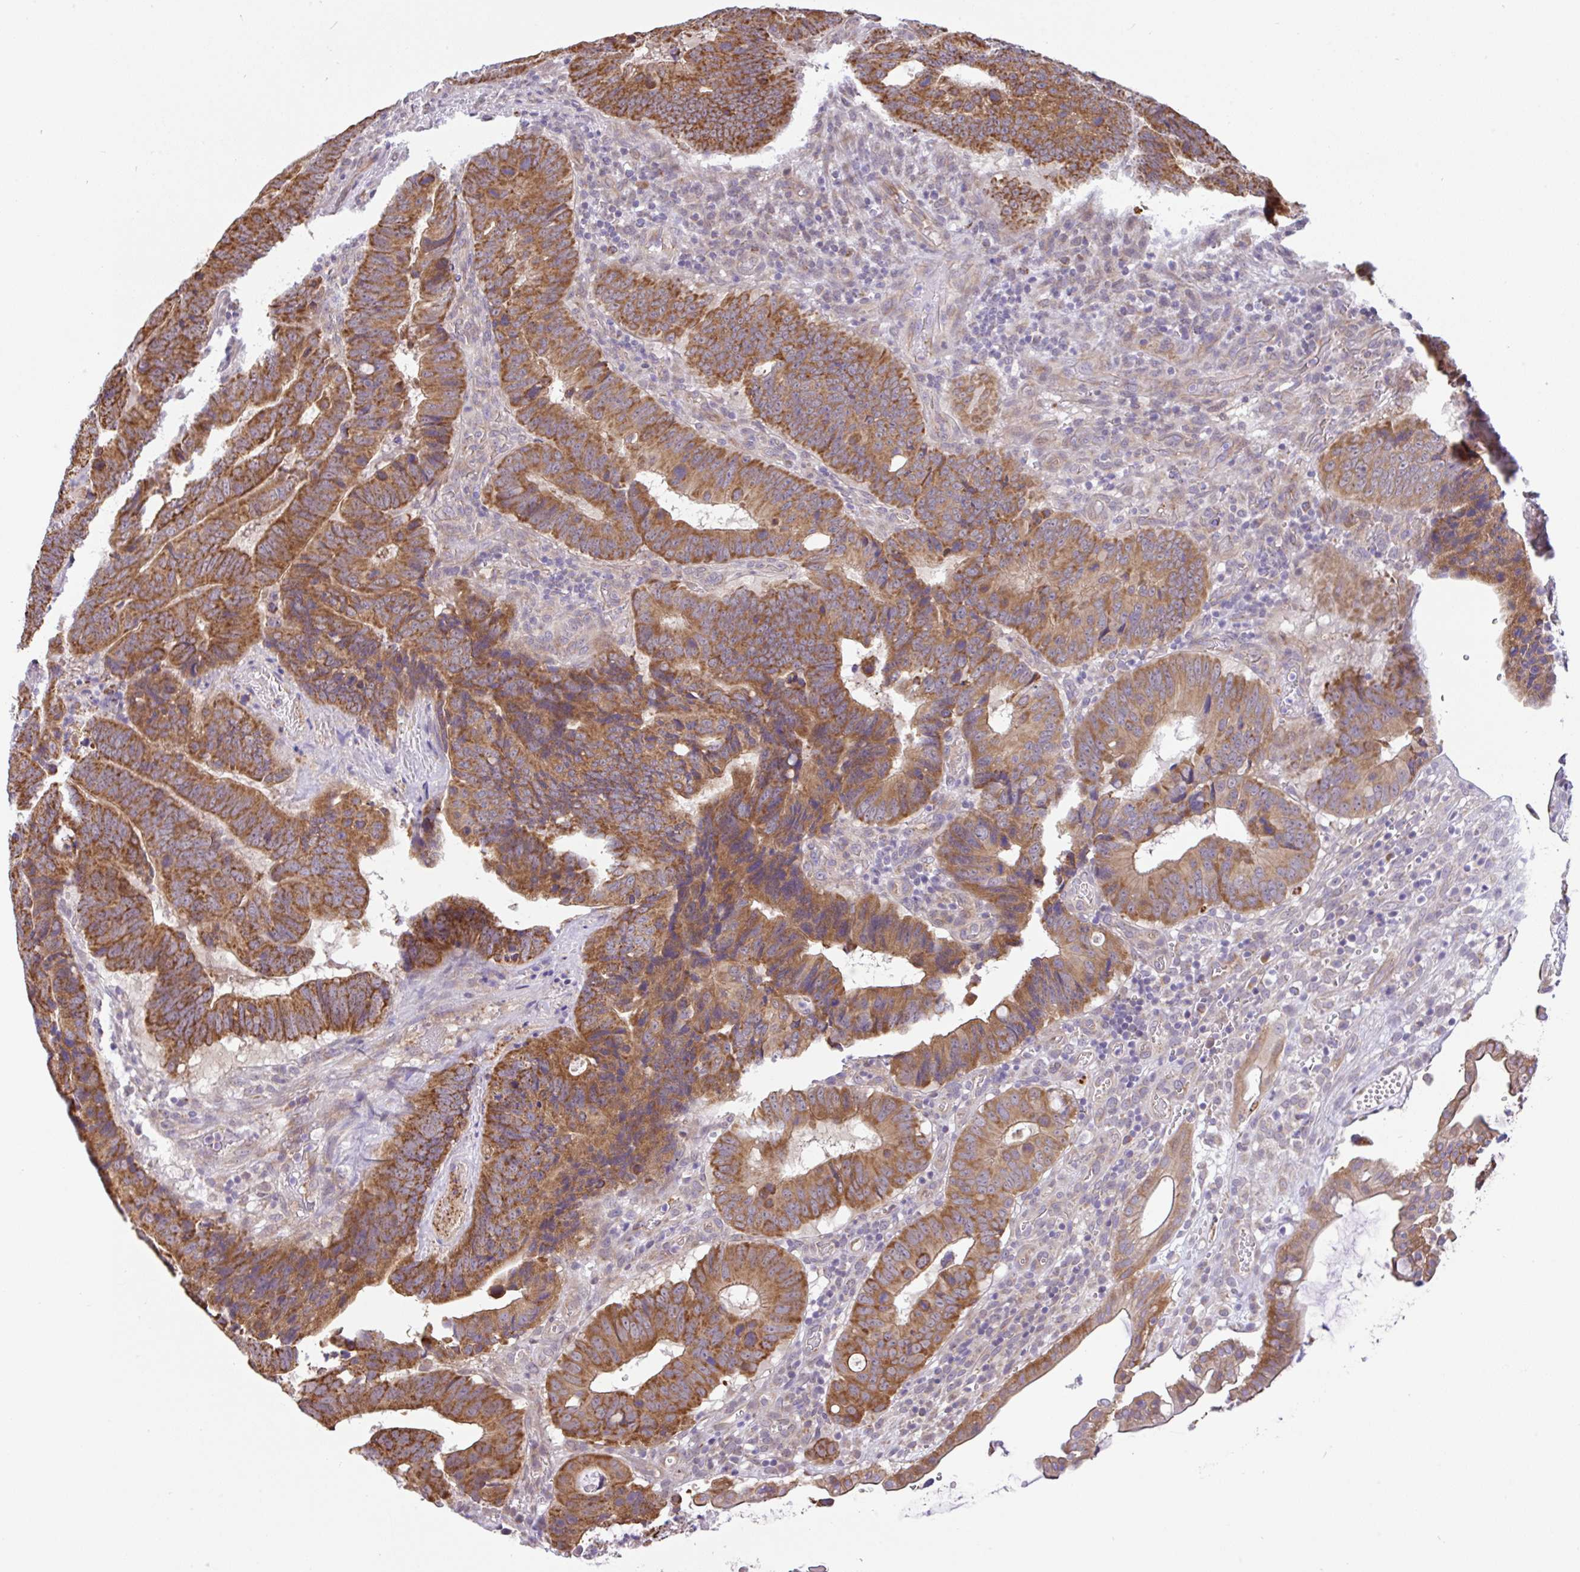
{"staining": {"intensity": "moderate", "quantity": ">75%", "location": "cytoplasmic/membranous"}, "tissue": "colorectal cancer", "cell_type": "Tumor cells", "image_type": "cancer", "snomed": [{"axis": "morphology", "description": "Adenocarcinoma, NOS"}, {"axis": "topography", "description": "Colon"}], "caption": "Human colorectal cancer (adenocarcinoma) stained with a brown dye displays moderate cytoplasmic/membranous positive staining in approximately >75% of tumor cells.", "gene": "DLEU7", "patient": {"sex": "male", "age": 62}}